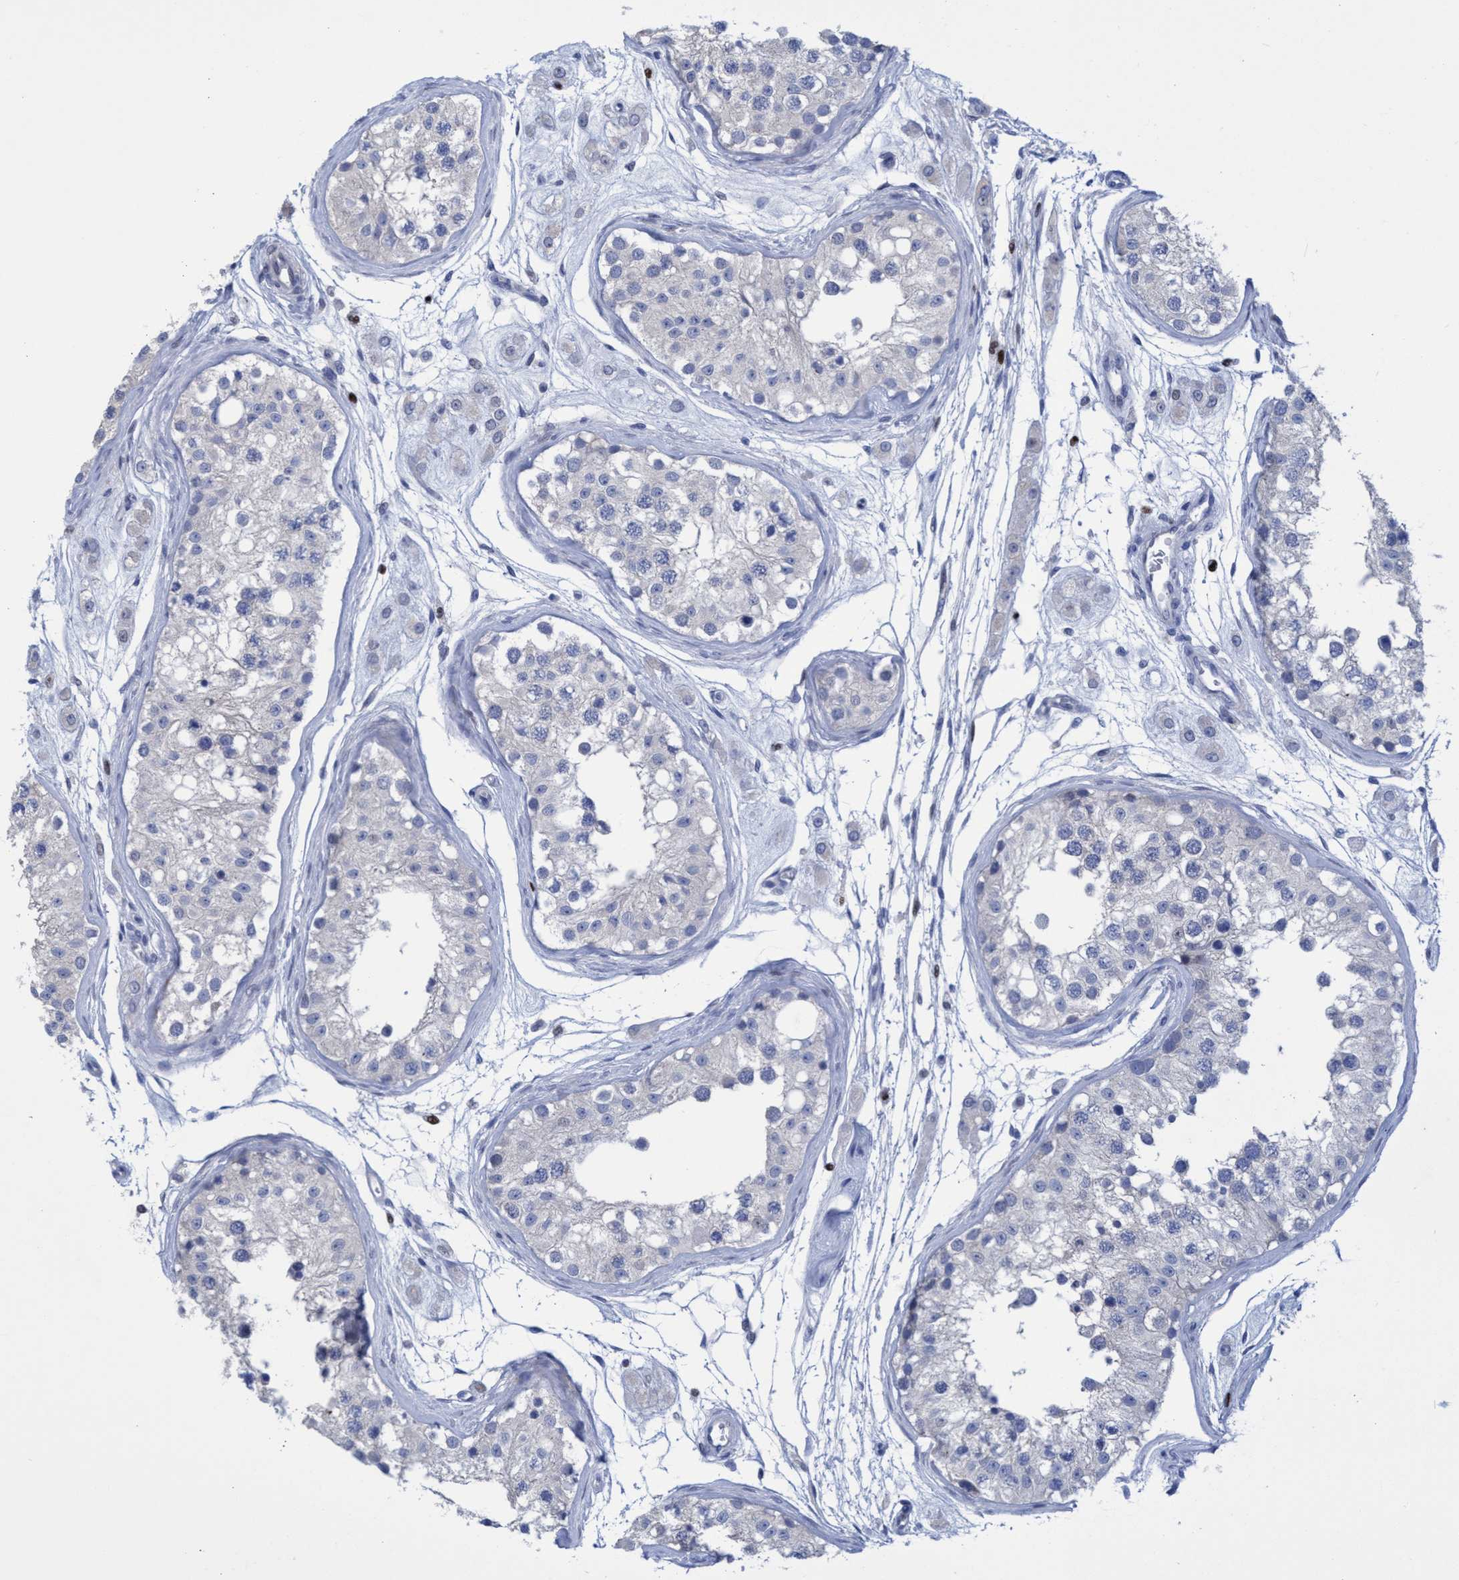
{"staining": {"intensity": "negative", "quantity": "none", "location": "none"}, "tissue": "testis", "cell_type": "Cells in seminiferous ducts", "image_type": "normal", "snomed": [{"axis": "morphology", "description": "Normal tissue, NOS"}, {"axis": "morphology", "description": "Adenocarcinoma, metastatic, NOS"}, {"axis": "topography", "description": "Testis"}], "caption": "DAB immunohistochemical staining of benign human testis shows no significant expression in cells in seminiferous ducts.", "gene": "R3HCC1", "patient": {"sex": "male", "age": 26}}